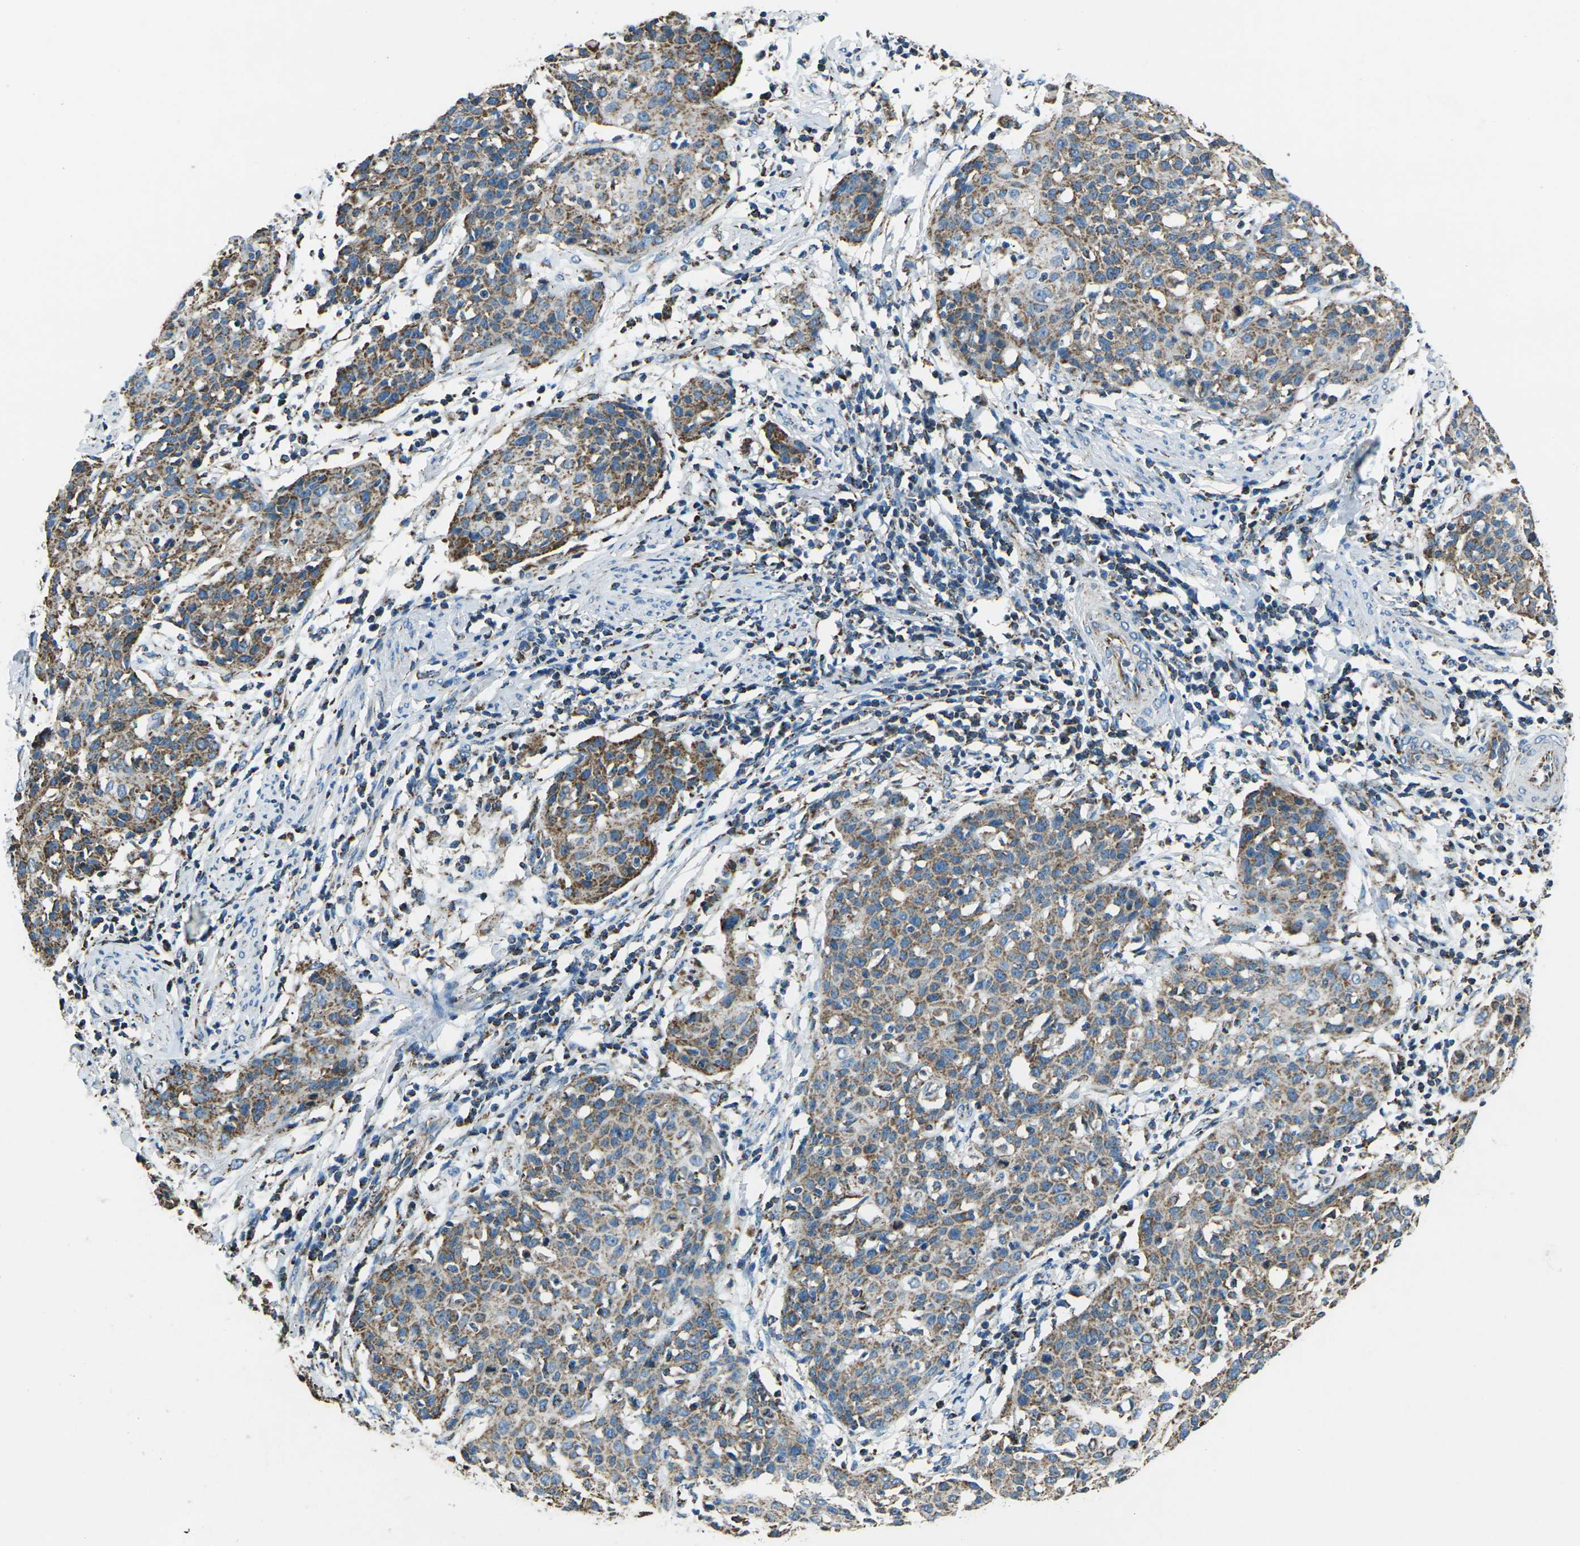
{"staining": {"intensity": "moderate", "quantity": ">75%", "location": "cytoplasmic/membranous"}, "tissue": "cervical cancer", "cell_type": "Tumor cells", "image_type": "cancer", "snomed": [{"axis": "morphology", "description": "Squamous cell carcinoma, NOS"}, {"axis": "topography", "description": "Cervix"}], "caption": "Protein positivity by immunohistochemistry (IHC) displays moderate cytoplasmic/membranous positivity in about >75% of tumor cells in squamous cell carcinoma (cervical).", "gene": "IRF3", "patient": {"sex": "female", "age": 38}}